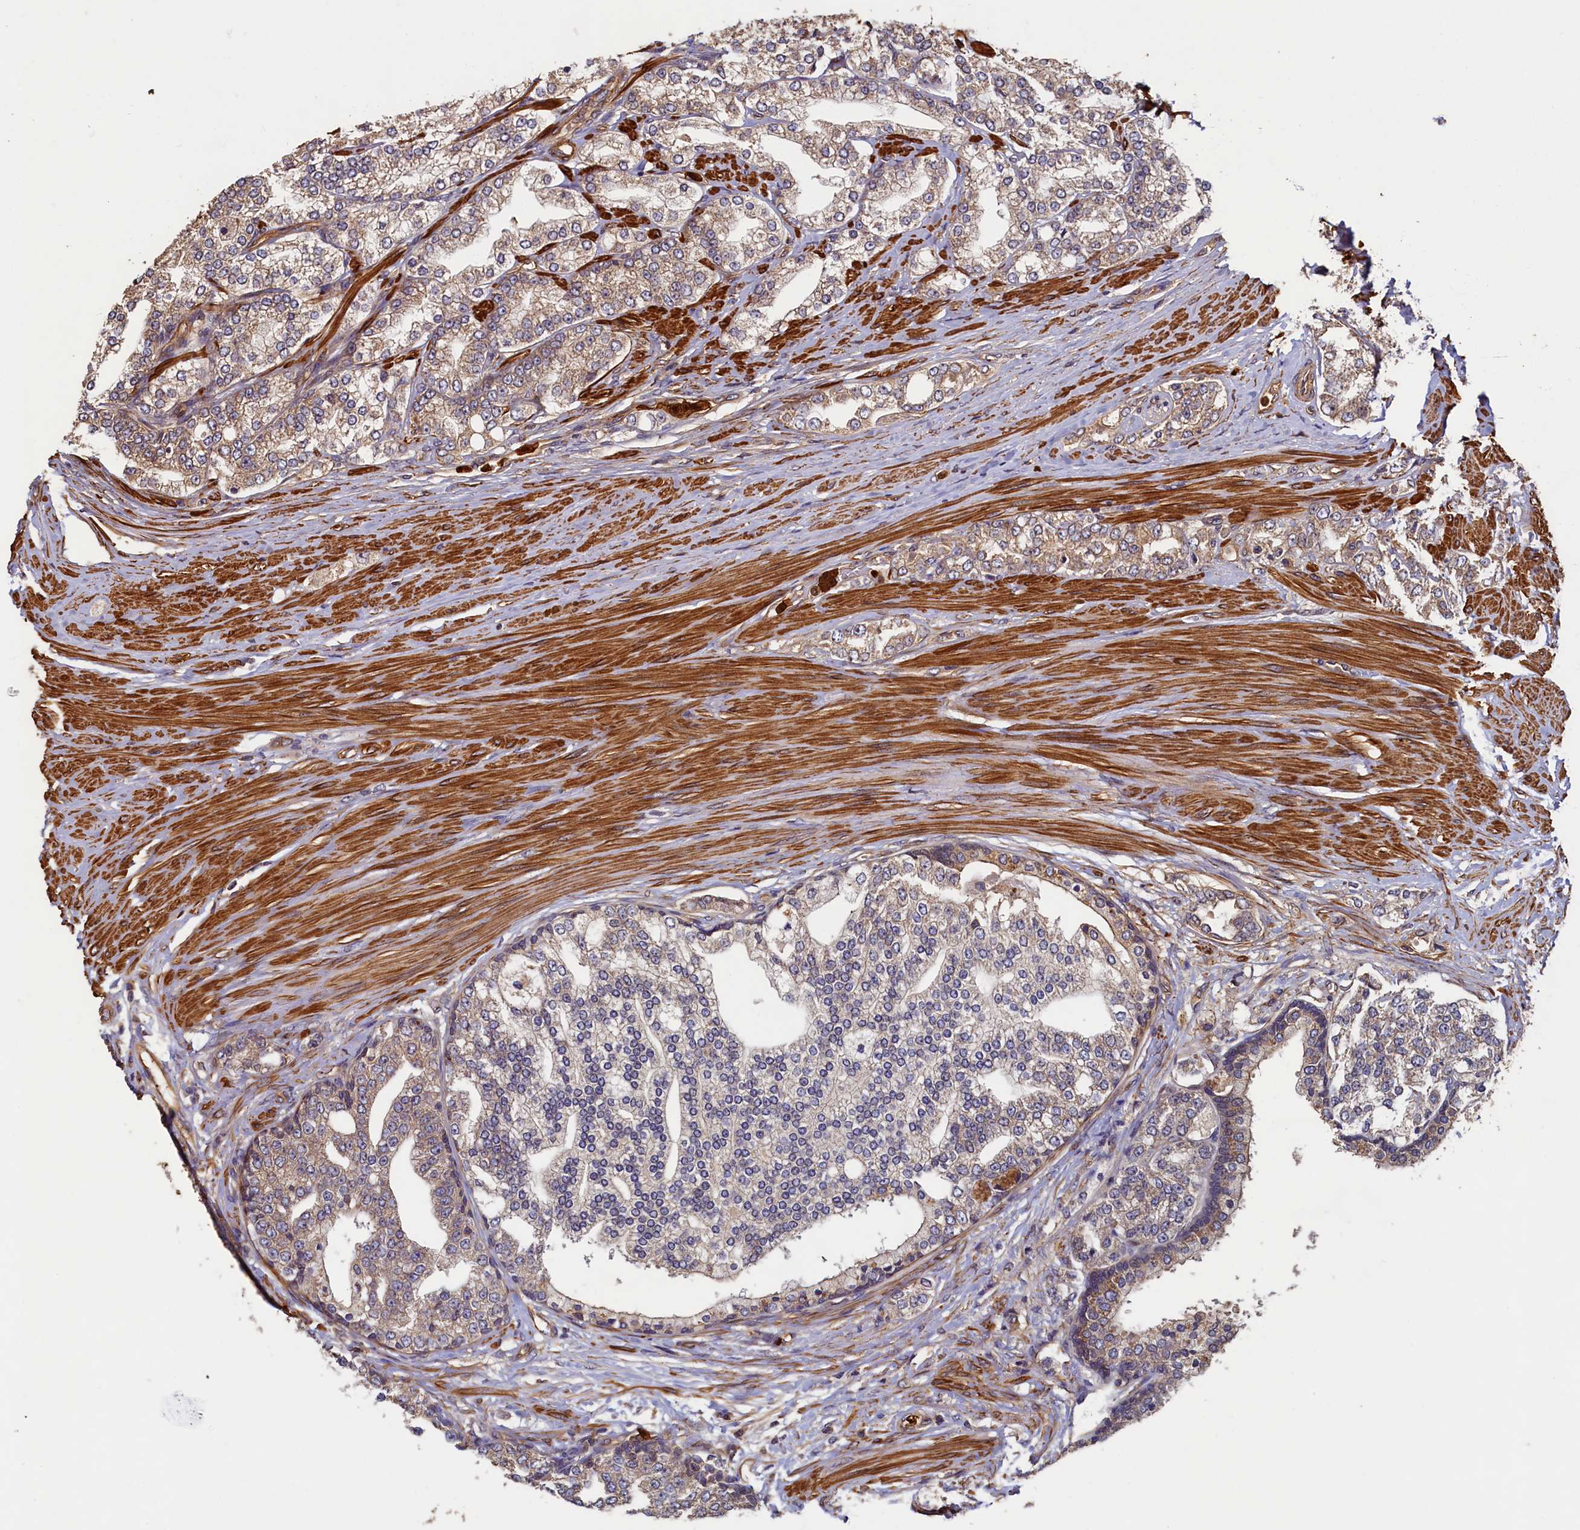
{"staining": {"intensity": "weak", "quantity": "25%-75%", "location": "cytoplasmic/membranous"}, "tissue": "prostate cancer", "cell_type": "Tumor cells", "image_type": "cancer", "snomed": [{"axis": "morphology", "description": "Adenocarcinoma, High grade"}, {"axis": "topography", "description": "Prostate"}], "caption": "Weak cytoplasmic/membranous positivity for a protein is seen in approximately 25%-75% of tumor cells of high-grade adenocarcinoma (prostate) using immunohistochemistry (IHC).", "gene": "CCDC102B", "patient": {"sex": "male", "age": 64}}